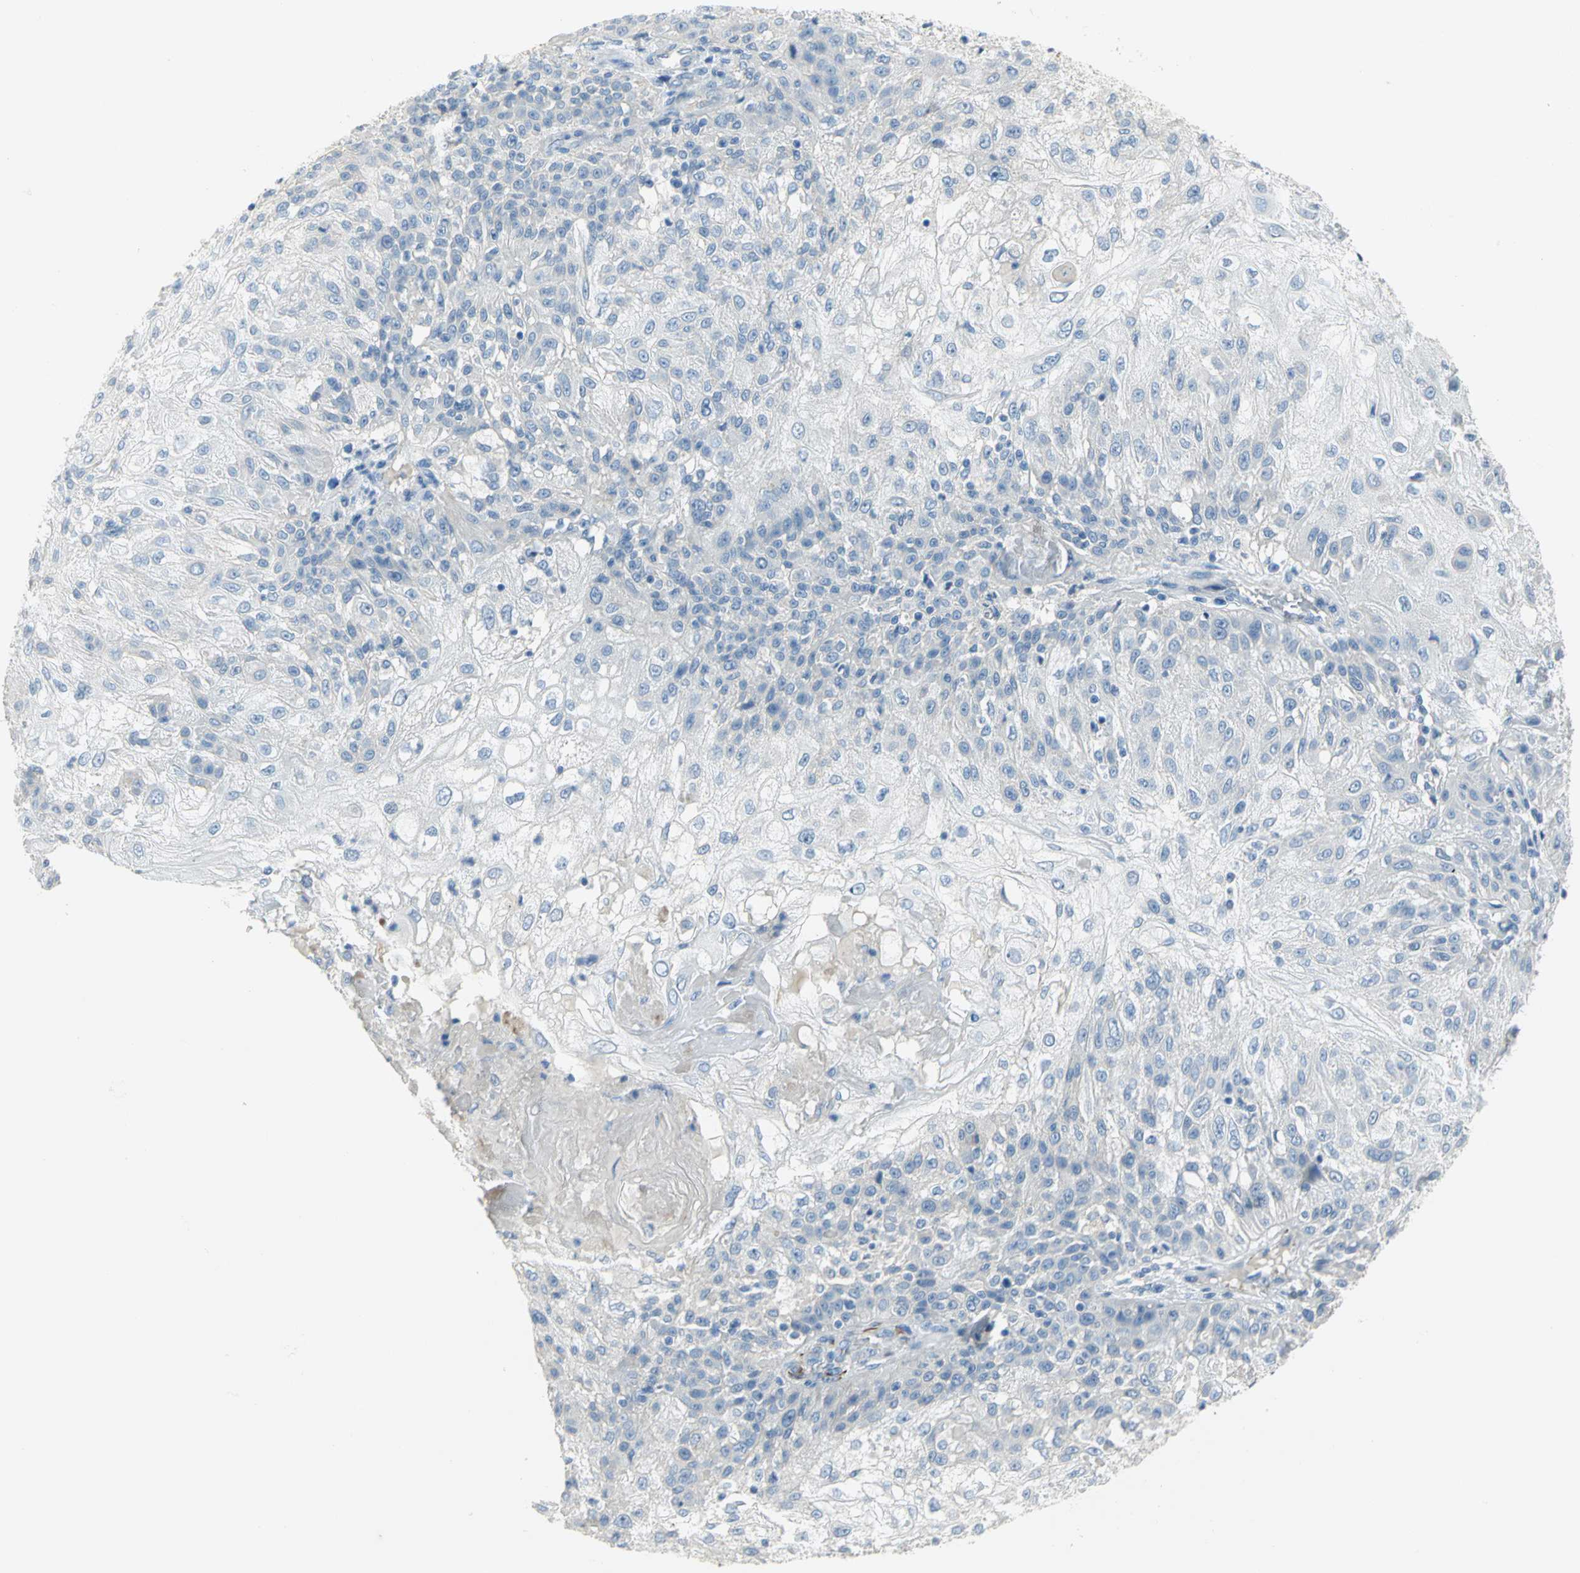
{"staining": {"intensity": "negative", "quantity": "none", "location": "none"}, "tissue": "skin cancer", "cell_type": "Tumor cells", "image_type": "cancer", "snomed": [{"axis": "morphology", "description": "Normal tissue, NOS"}, {"axis": "morphology", "description": "Squamous cell carcinoma, NOS"}, {"axis": "topography", "description": "Skin"}], "caption": "The image reveals no significant expression in tumor cells of skin squamous cell carcinoma.", "gene": "ALOX15", "patient": {"sex": "female", "age": 83}}